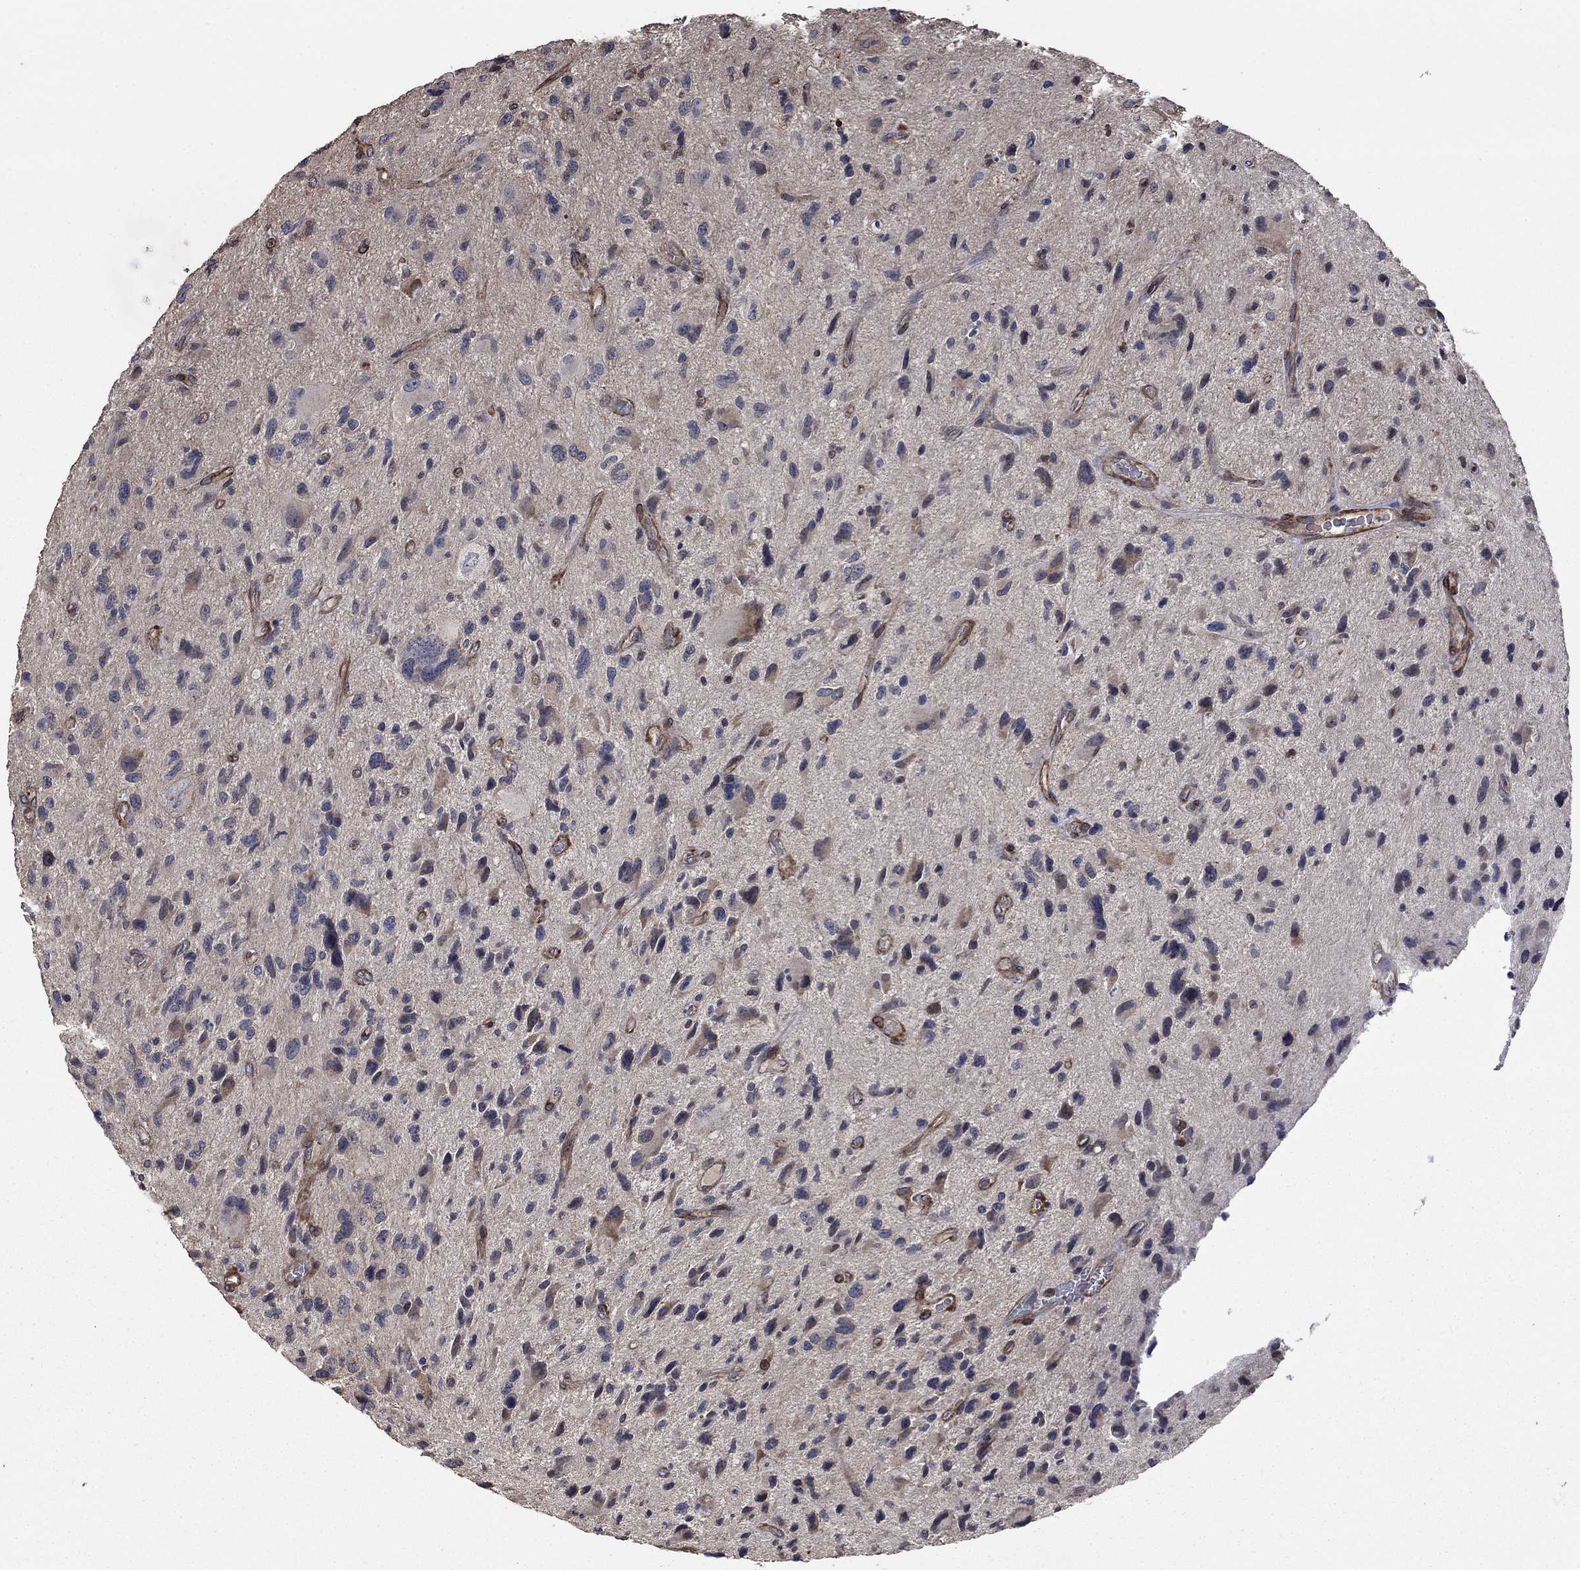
{"staining": {"intensity": "negative", "quantity": "none", "location": "none"}, "tissue": "glioma", "cell_type": "Tumor cells", "image_type": "cancer", "snomed": [{"axis": "morphology", "description": "Glioma, malignant, NOS"}, {"axis": "morphology", "description": "Glioma, malignant, High grade"}, {"axis": "topography", "description": "Brain"}], "caption": "Micrograph shows no significant protein staining in tumor cells of glioma. Brightfield microscopy of IHC stained with DAB (brown) and hematoxylin (blue), captured at high magnification.", "gene": "PDE3A", "patient": {"sex": "female", "age": 71}}